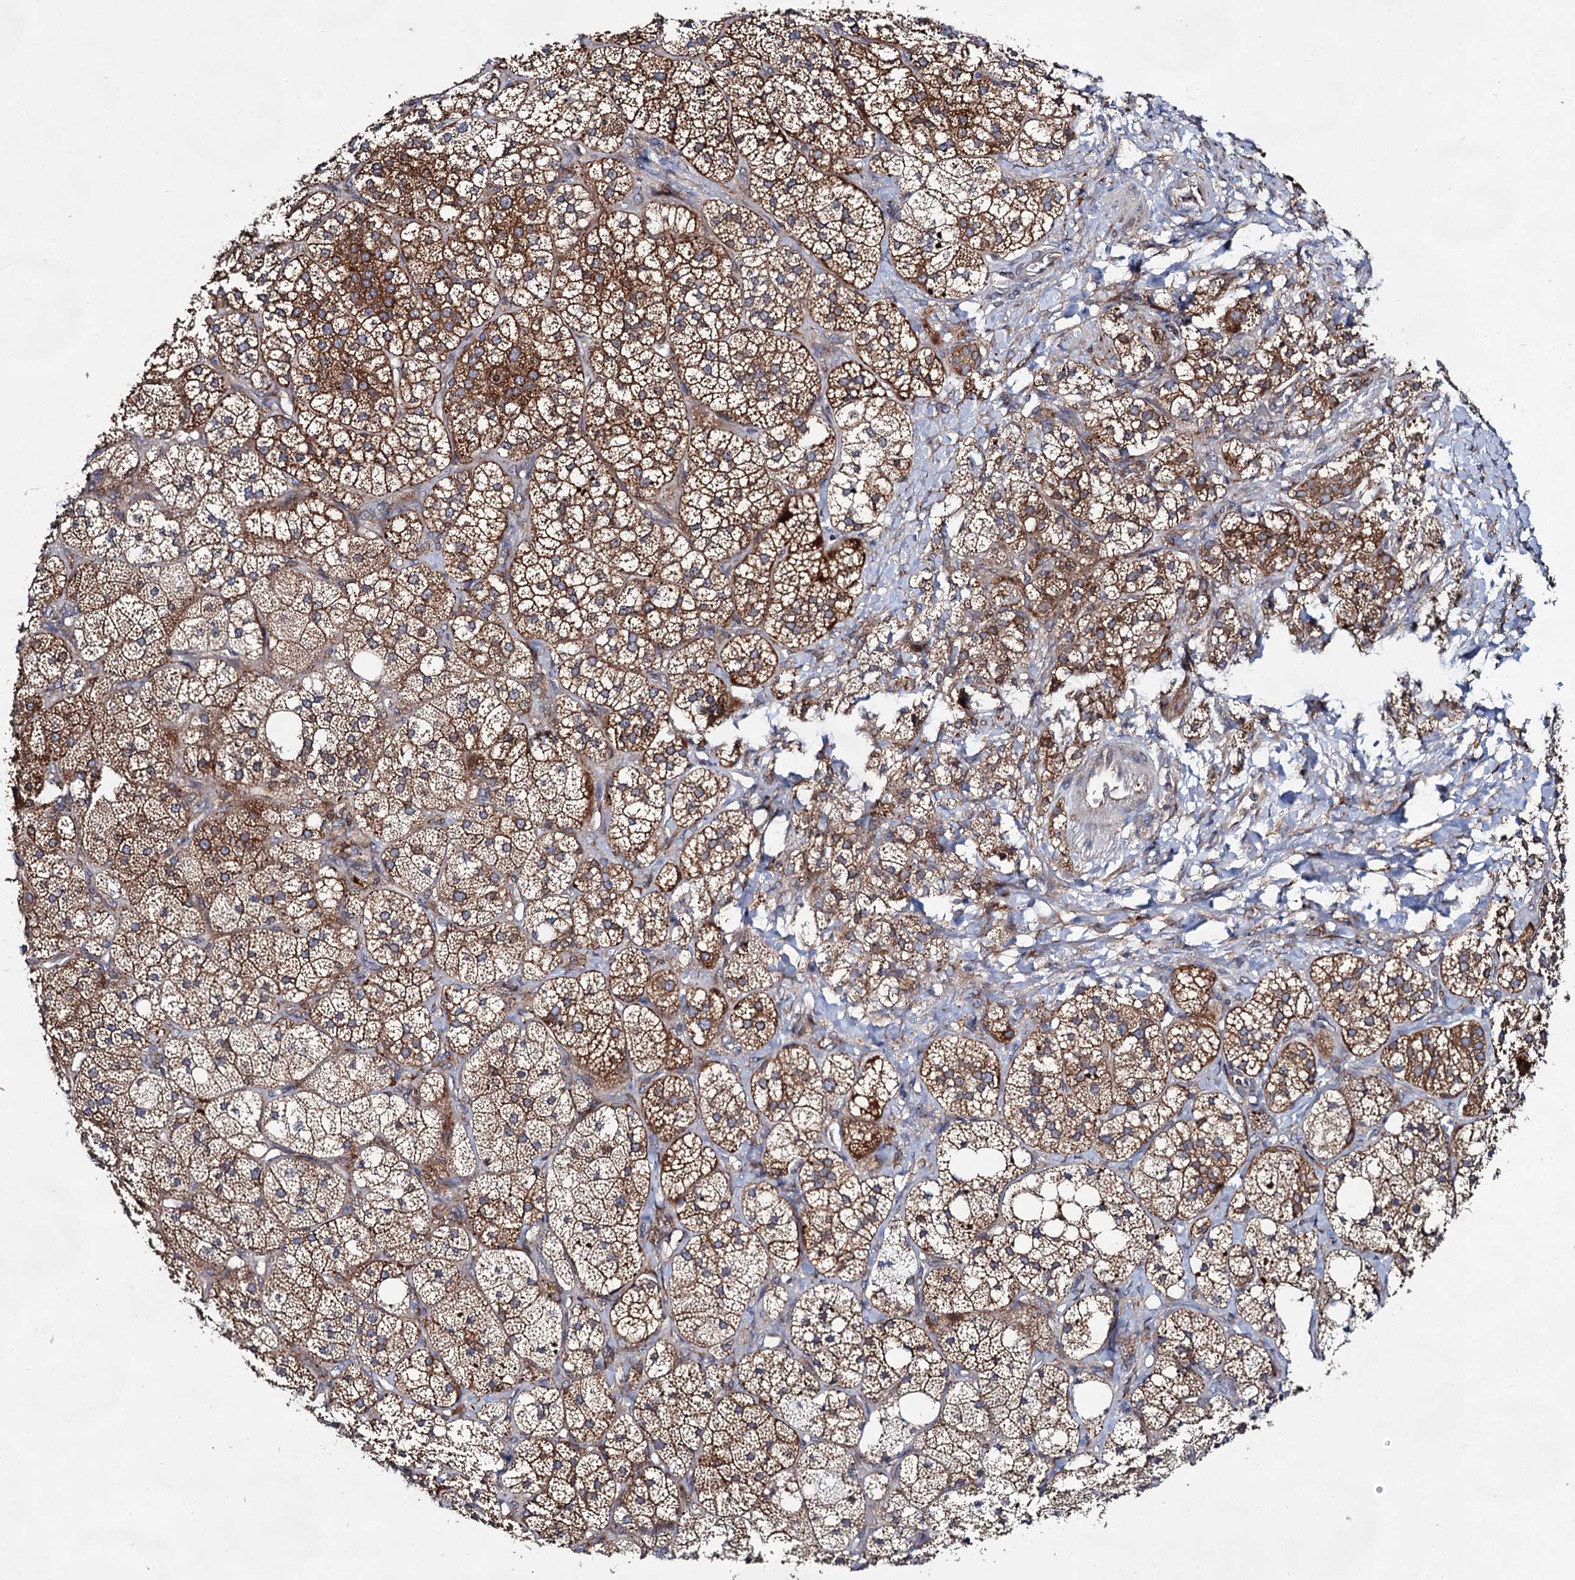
{"staining": {"intensity": "strong", "quantity": ">75%", "location": "cytoplasmic/membranous"}, "tissue": "adrenal gland", "cell_type": "Glandular cells", "image_type": "normal", "snomed": [{"axis": "morphology", "description": "Normal tissue, NOS"}, {"axis": "topography", "description": "Adrenal gland"}], "caption": "Strong cytoplasmic/membranous protein positivity is present in approximately >75% of glandular cells in adrenal gland.", "gene": "NAA25", "patient": {"sex": "male", "age": 61}}